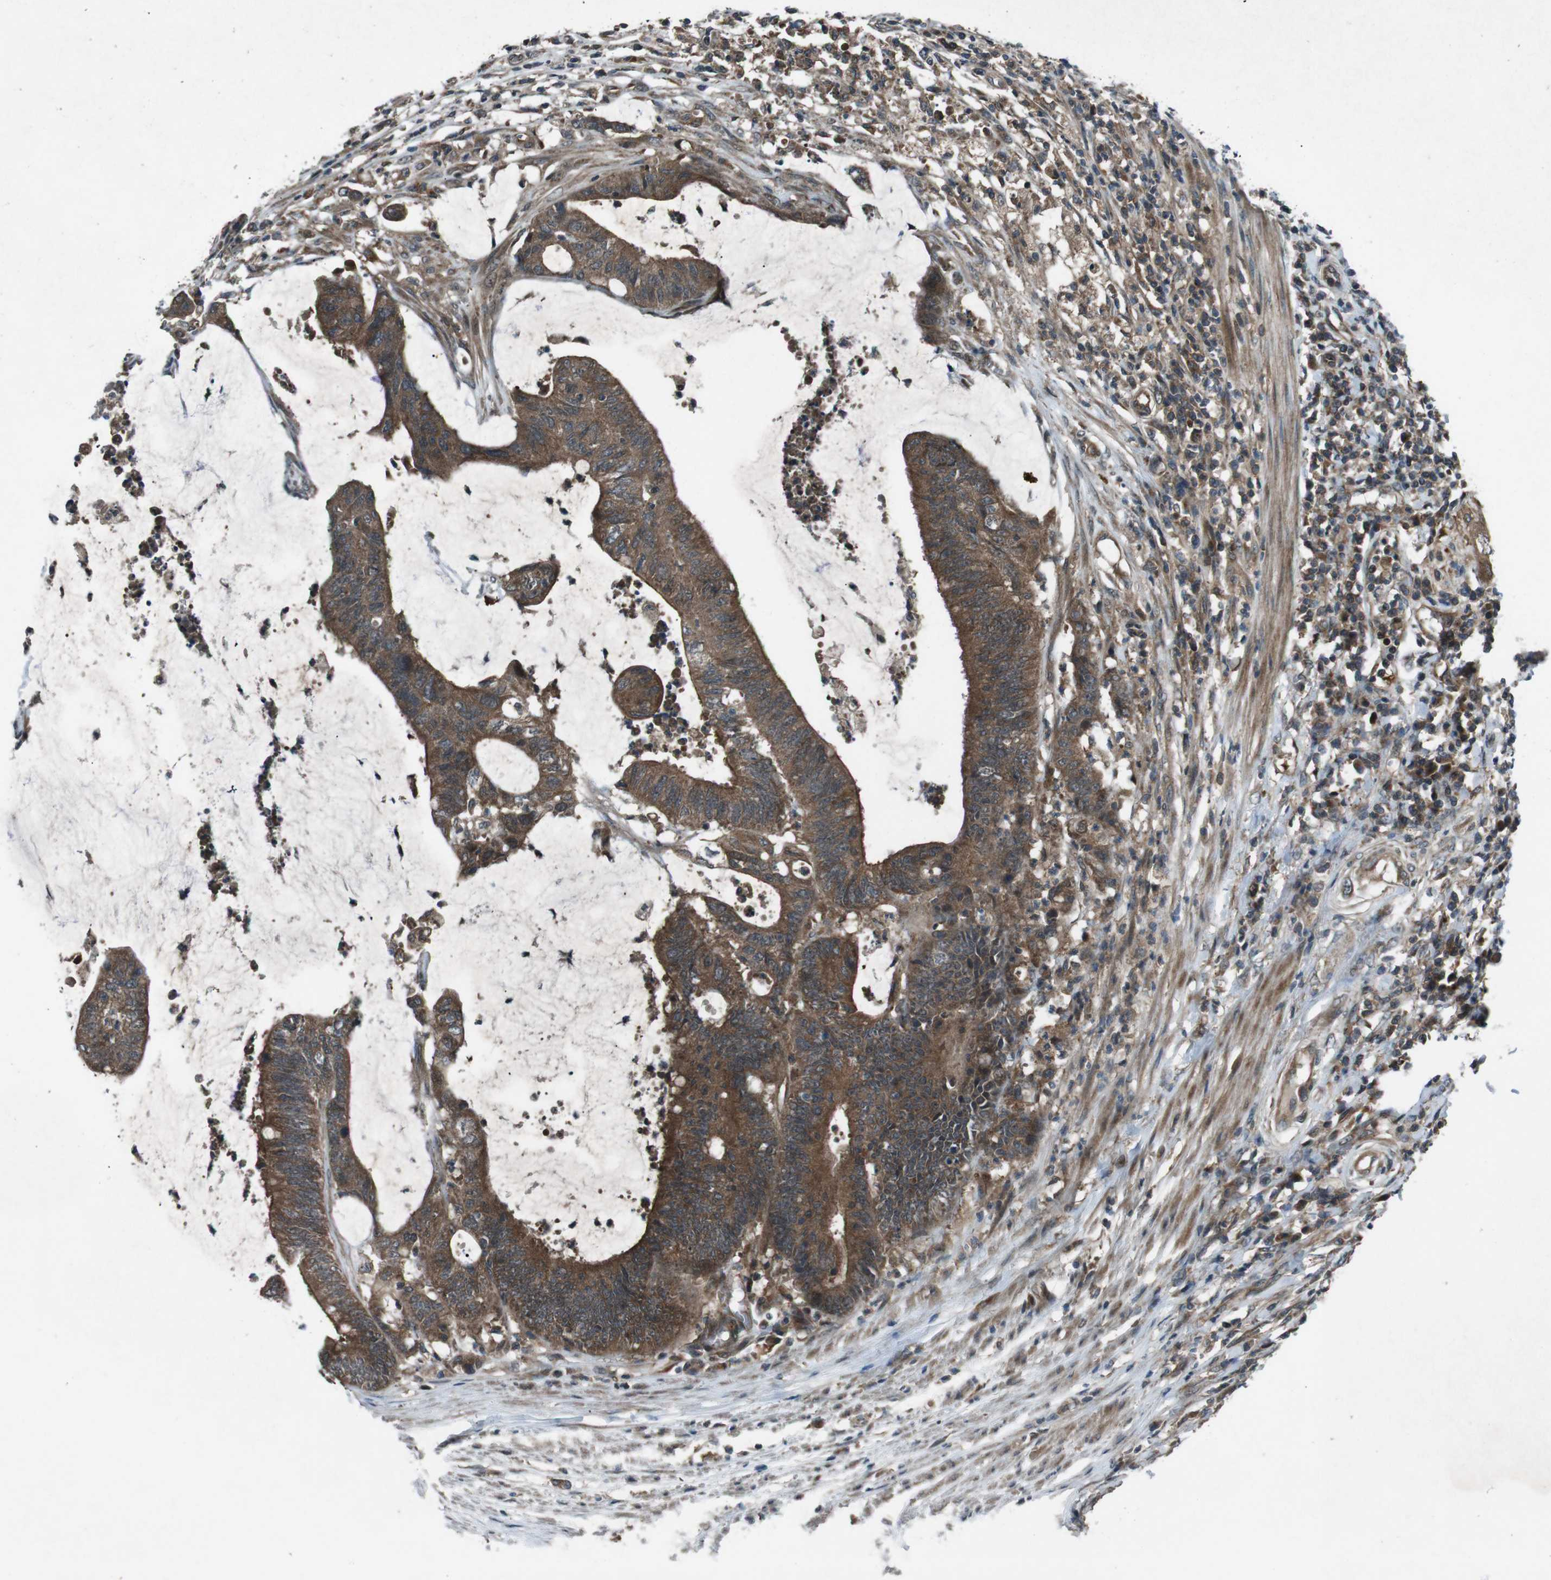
{"staining": {"intensity": "strong", "quantity": ">75%", "location": "cytoplasmic/membranous"}, "tissue": "colorectal cancer", "cell_type": "Tumor cells", "image_type": "cancer", "snomed": [{"axis": "morphology", "description": "Adenocarcinoma, NOS"}, {"axis": "topography", "description": "Rectum"}], "caption": "Adenocarcinoma (colorectal) stained with a brown dye demonstrates strong cytoplasmic/membranous positive positivity in approximately >75% of tumor cells.", "gene": "SLC27A4", "patient": {"sex": "female", "age": 66}}